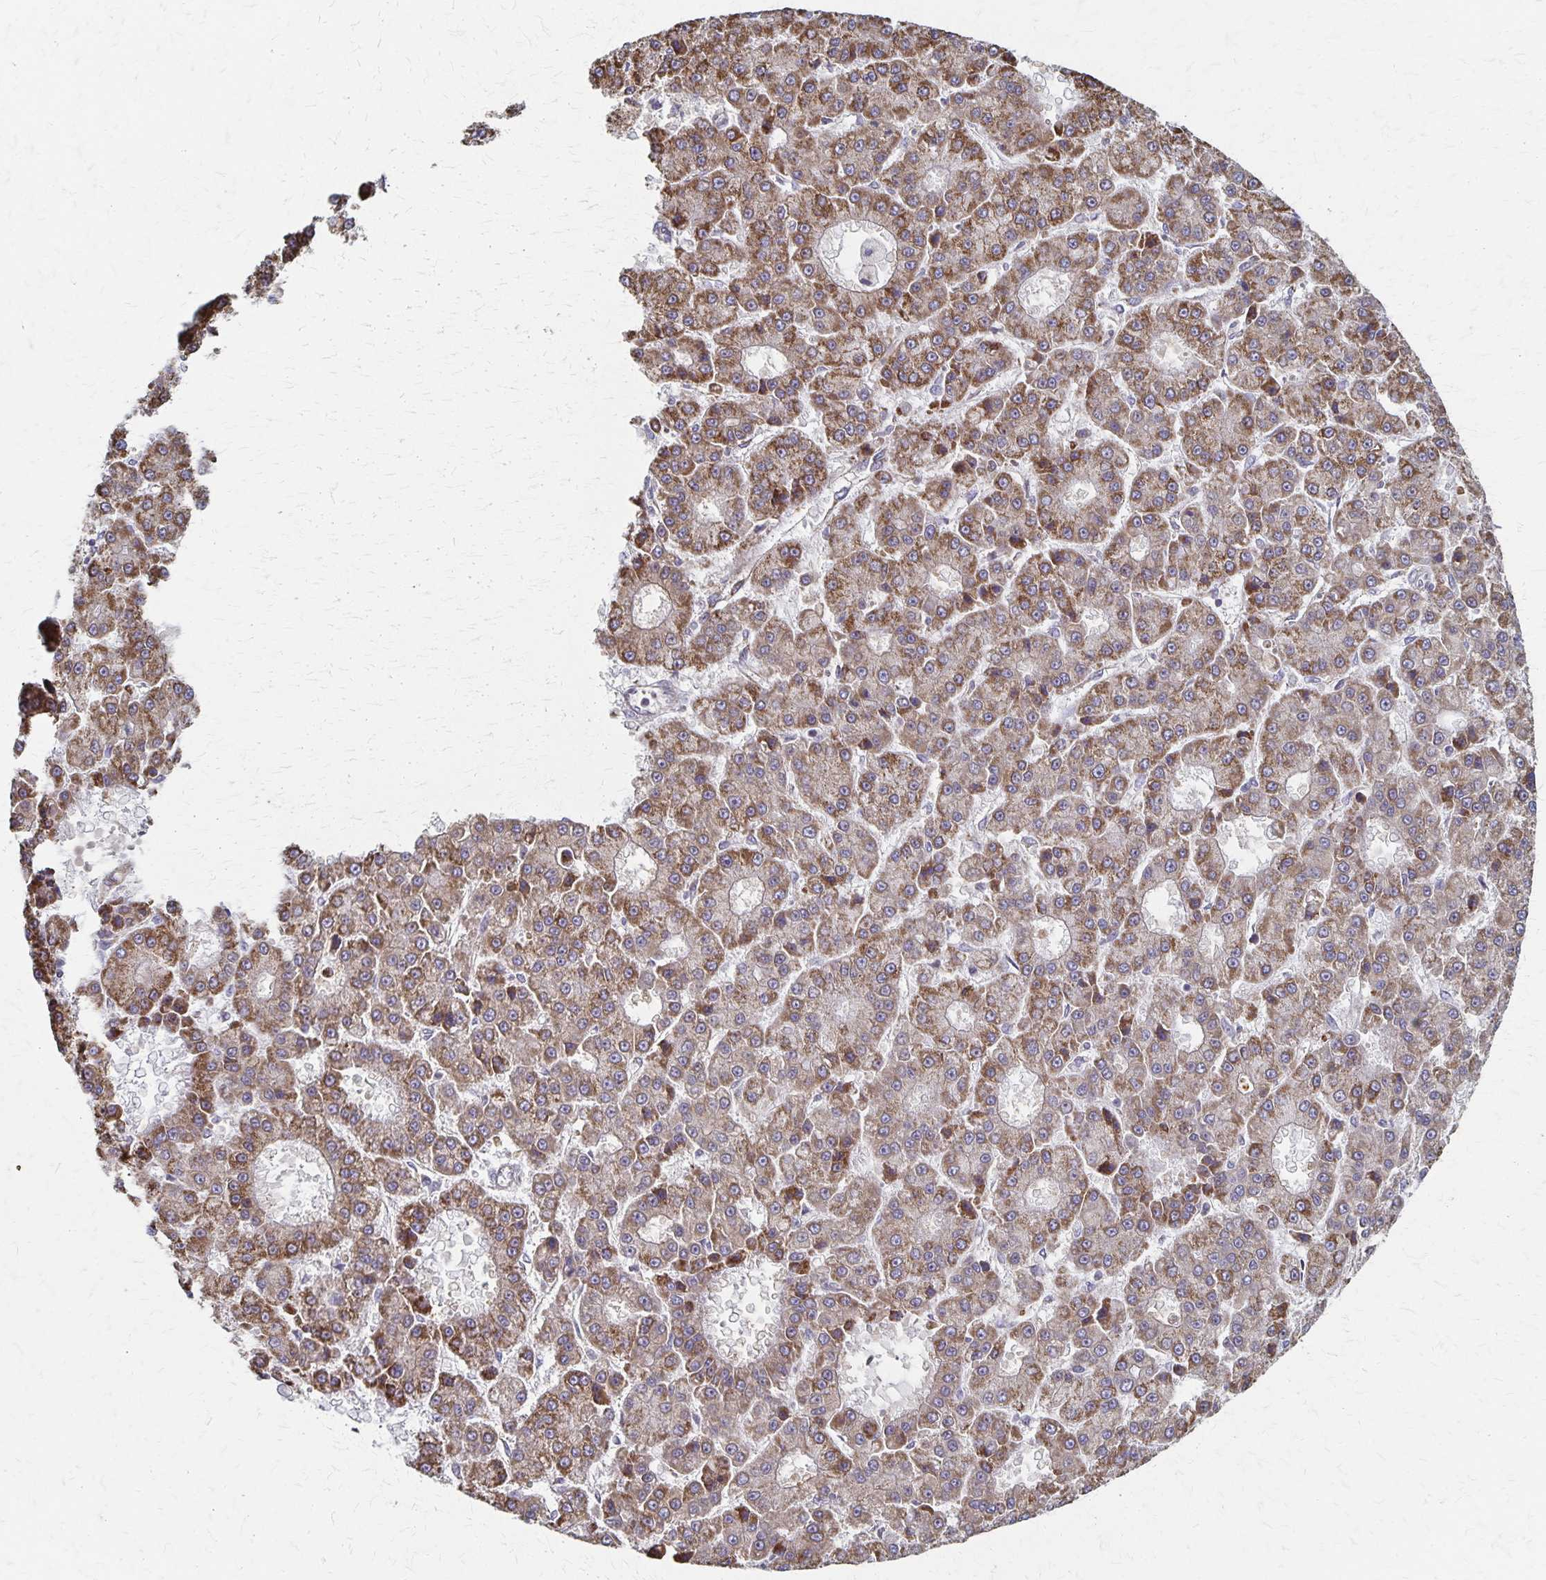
{"staining": {"intensity": "moderate", "quantity": ">75%", "location": "cytoplasmic/membranous"}, "tissue": "liver cancer", "cell_type": "Tumor cells", "image_type": "cancer", "snomed": [{"axis": "morphology", "description": "Carcinoma, Hepatocellular, NOS"}, {"axis": "topography", "description": "Liver"}], "caption": "A histopathology image of liver hepatocellular carcinoma stained for a protein displays moderate cytoplasmic/membranous brown staining in tumor cells.", "gene": "DYRK4", "patient": {"sex": "male", "age": 70}}